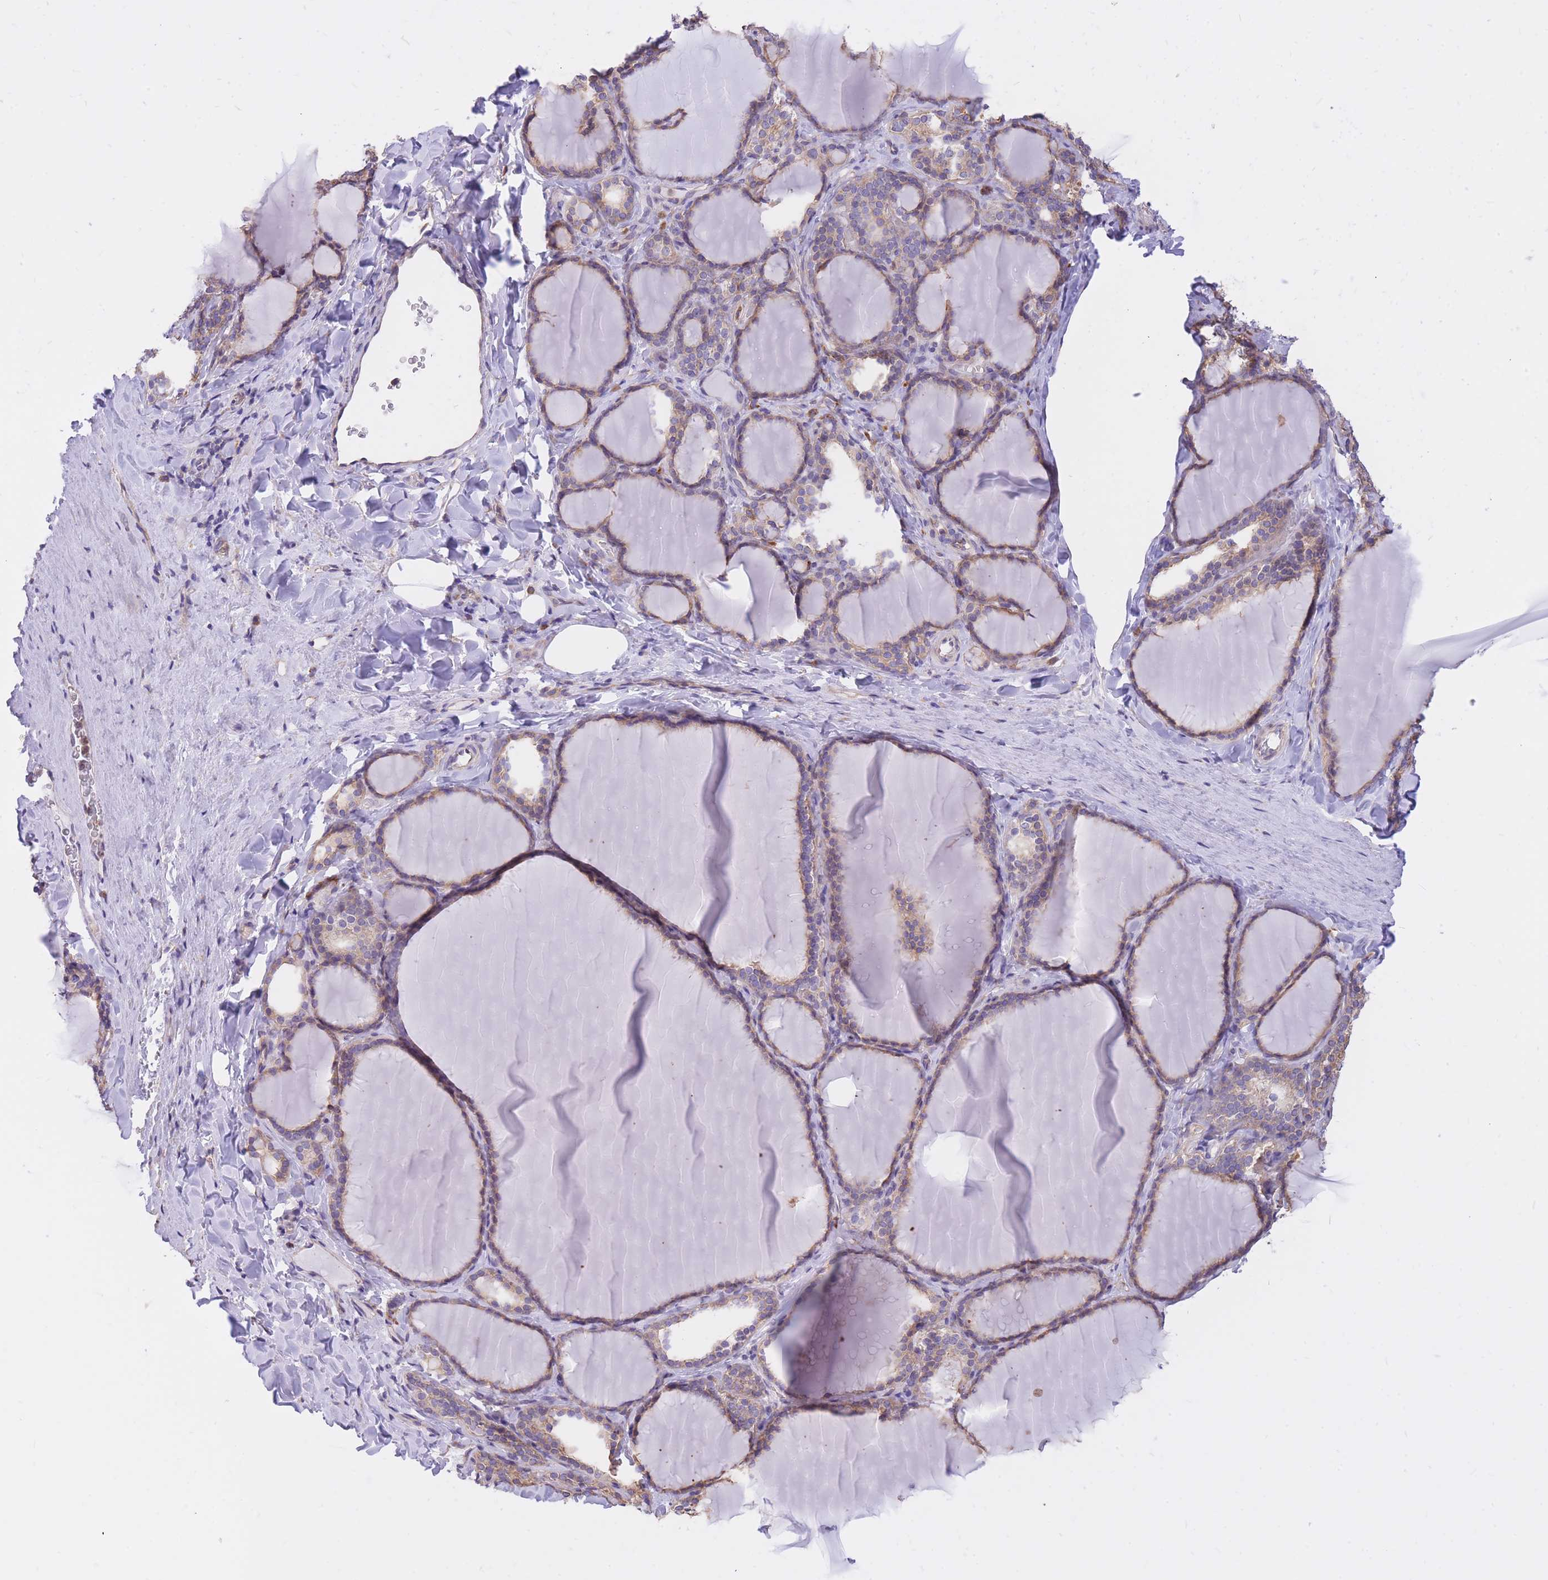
{"staining": {"intensity": "moderate", "quantity": ">75%", "location": "cytoplasmic/membranous"}, "tissue": "thyroid gland", "cell_type": "Glandular cells", "image_type": "normal", "snomed": [{"axis": "morphology", "description": "Normal tissue, NOS"}, {"axis": "topography", "description": "Thyroid gland"}], "caption": "Thyroid gland was stained to show a protein in brown. There is medium levels of moderate cytoplasmic/membranous expression in approximately >75% of glandular cells. (Stains: DAB (3,3'-diaminobenzidine) in brown, nuclei in blue, Microscopy: brightfield microscopy at high magnification).", "gene": "GBP7", "patient": {"sex": "female", "age": 31}}